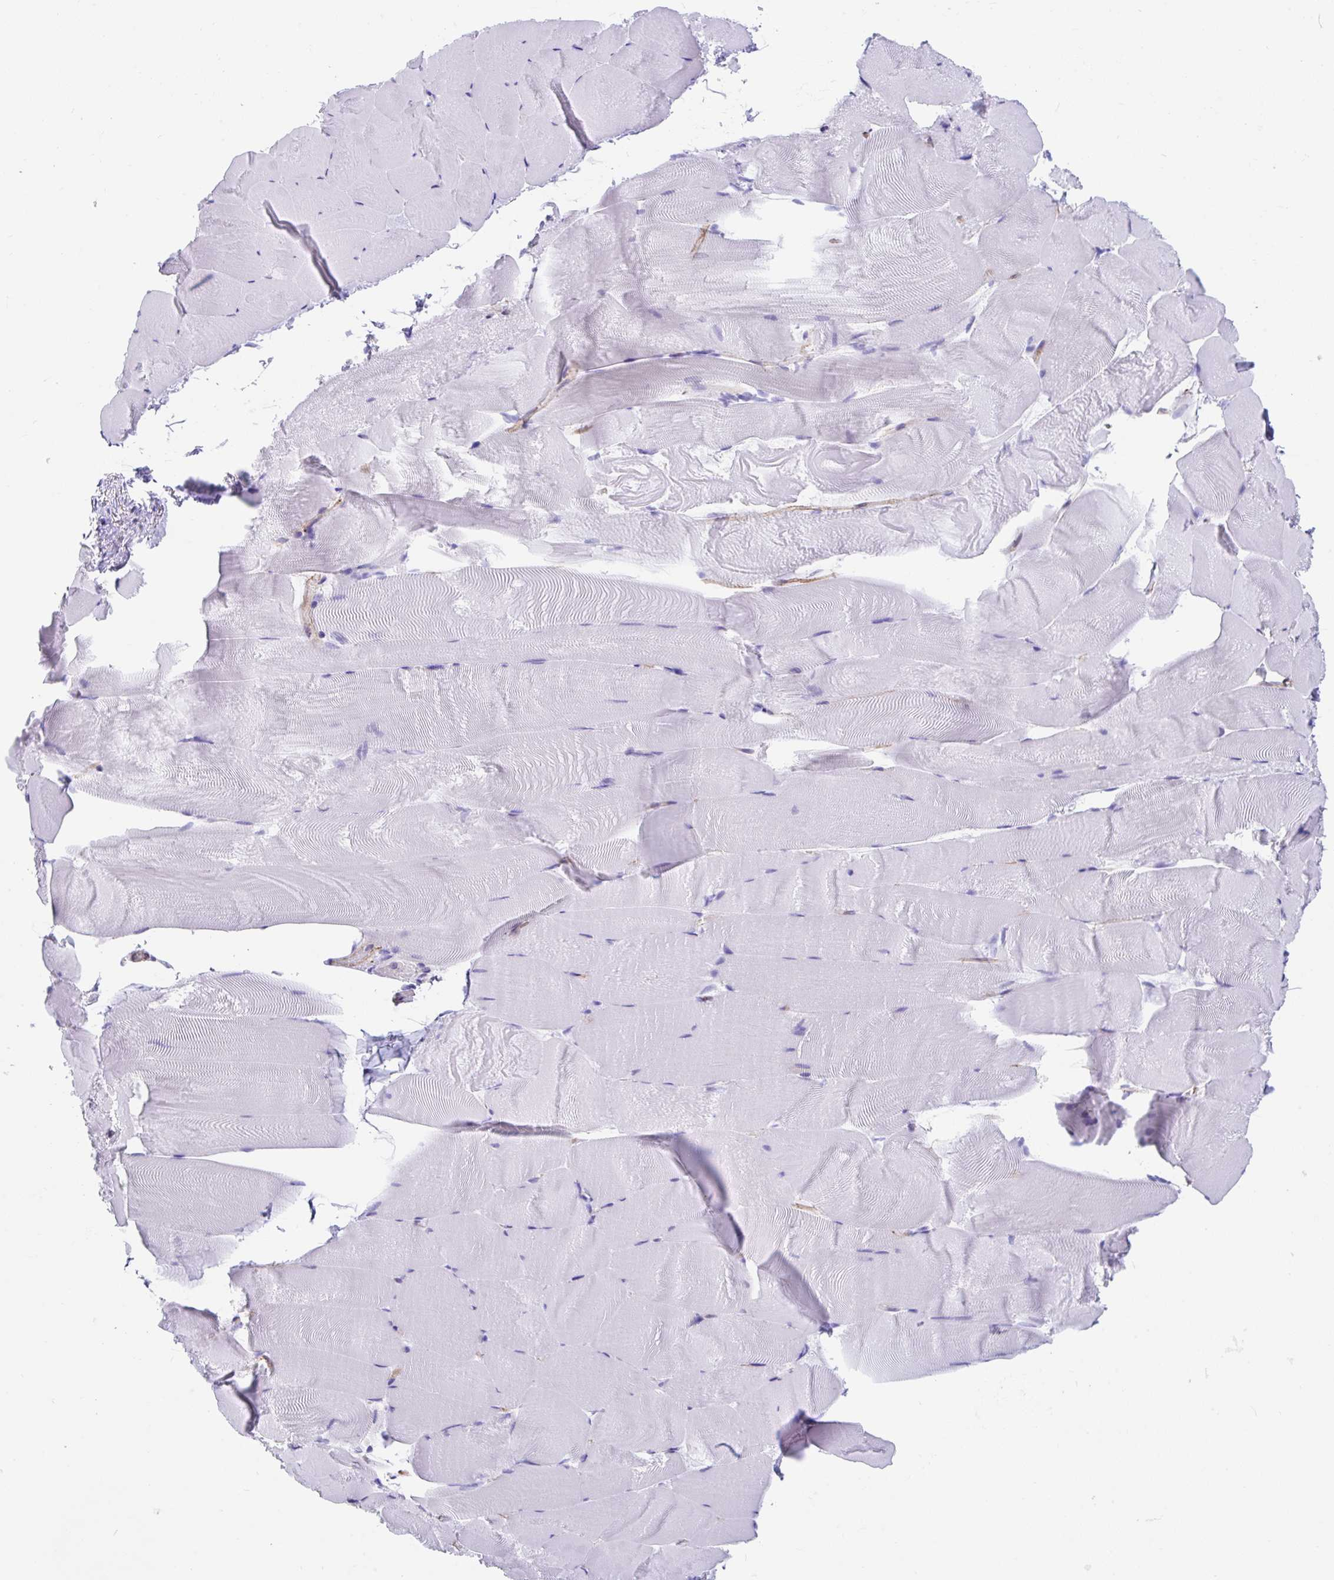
{"staining": {"intensity": "negative", "quantity": "none", "location": "none"}, "tissue": "skeletal muscle", "cell_type": "Myocytes", "image_type": "normal", "snomed": [{"axis": "morphology", "description": "Normal tissue, NOS"}, {"axis": "topography", "description": "Skeletal muscle"}], "caption": "This is an IHC histopathology image of unremarkable human skeletal muscle. There is no staining in myocytes.", "gene": "FAM107A", "patient": {"sex": "female", "age": 64}}